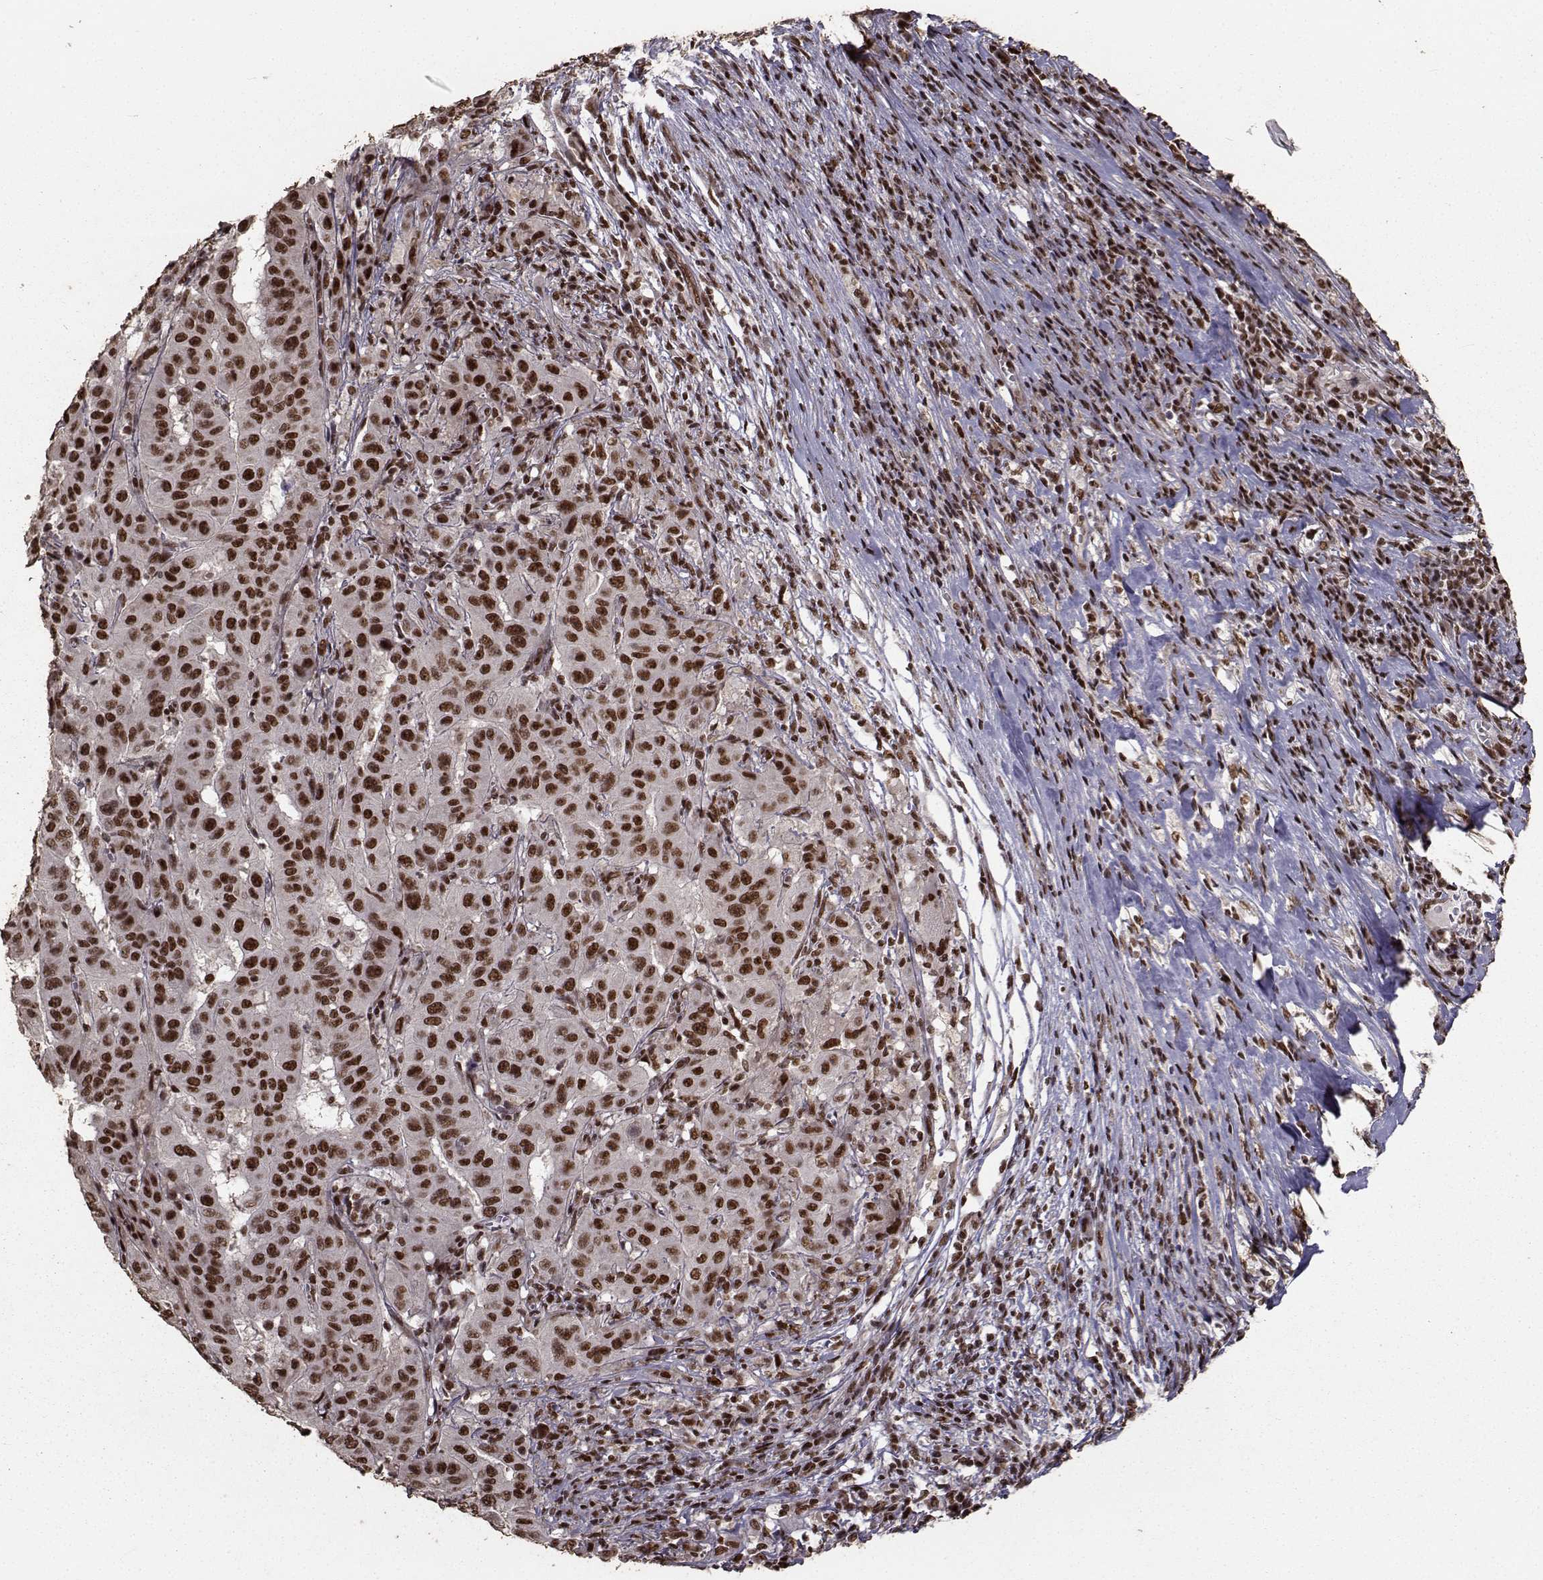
{"staining": {"intensity": "strong", "quantity": ">75%", "location": "nuclear"}, "tissue": "pancreatic cancer", "cell_type": "Tumor cells", "image_type": "cancer", "snomed": [{"axis": "morphology", "description": "Adenocarcinoma, NOS"}, {"axis": "topography", "description": "Pancreas"}], "caption": "IHC of human pancreatic cancer reveals high levels of strong nuclear expression in approximately >75% of tumor cells.", "gene": "SF1", "patient": {"sex": "male", "age": 63}}